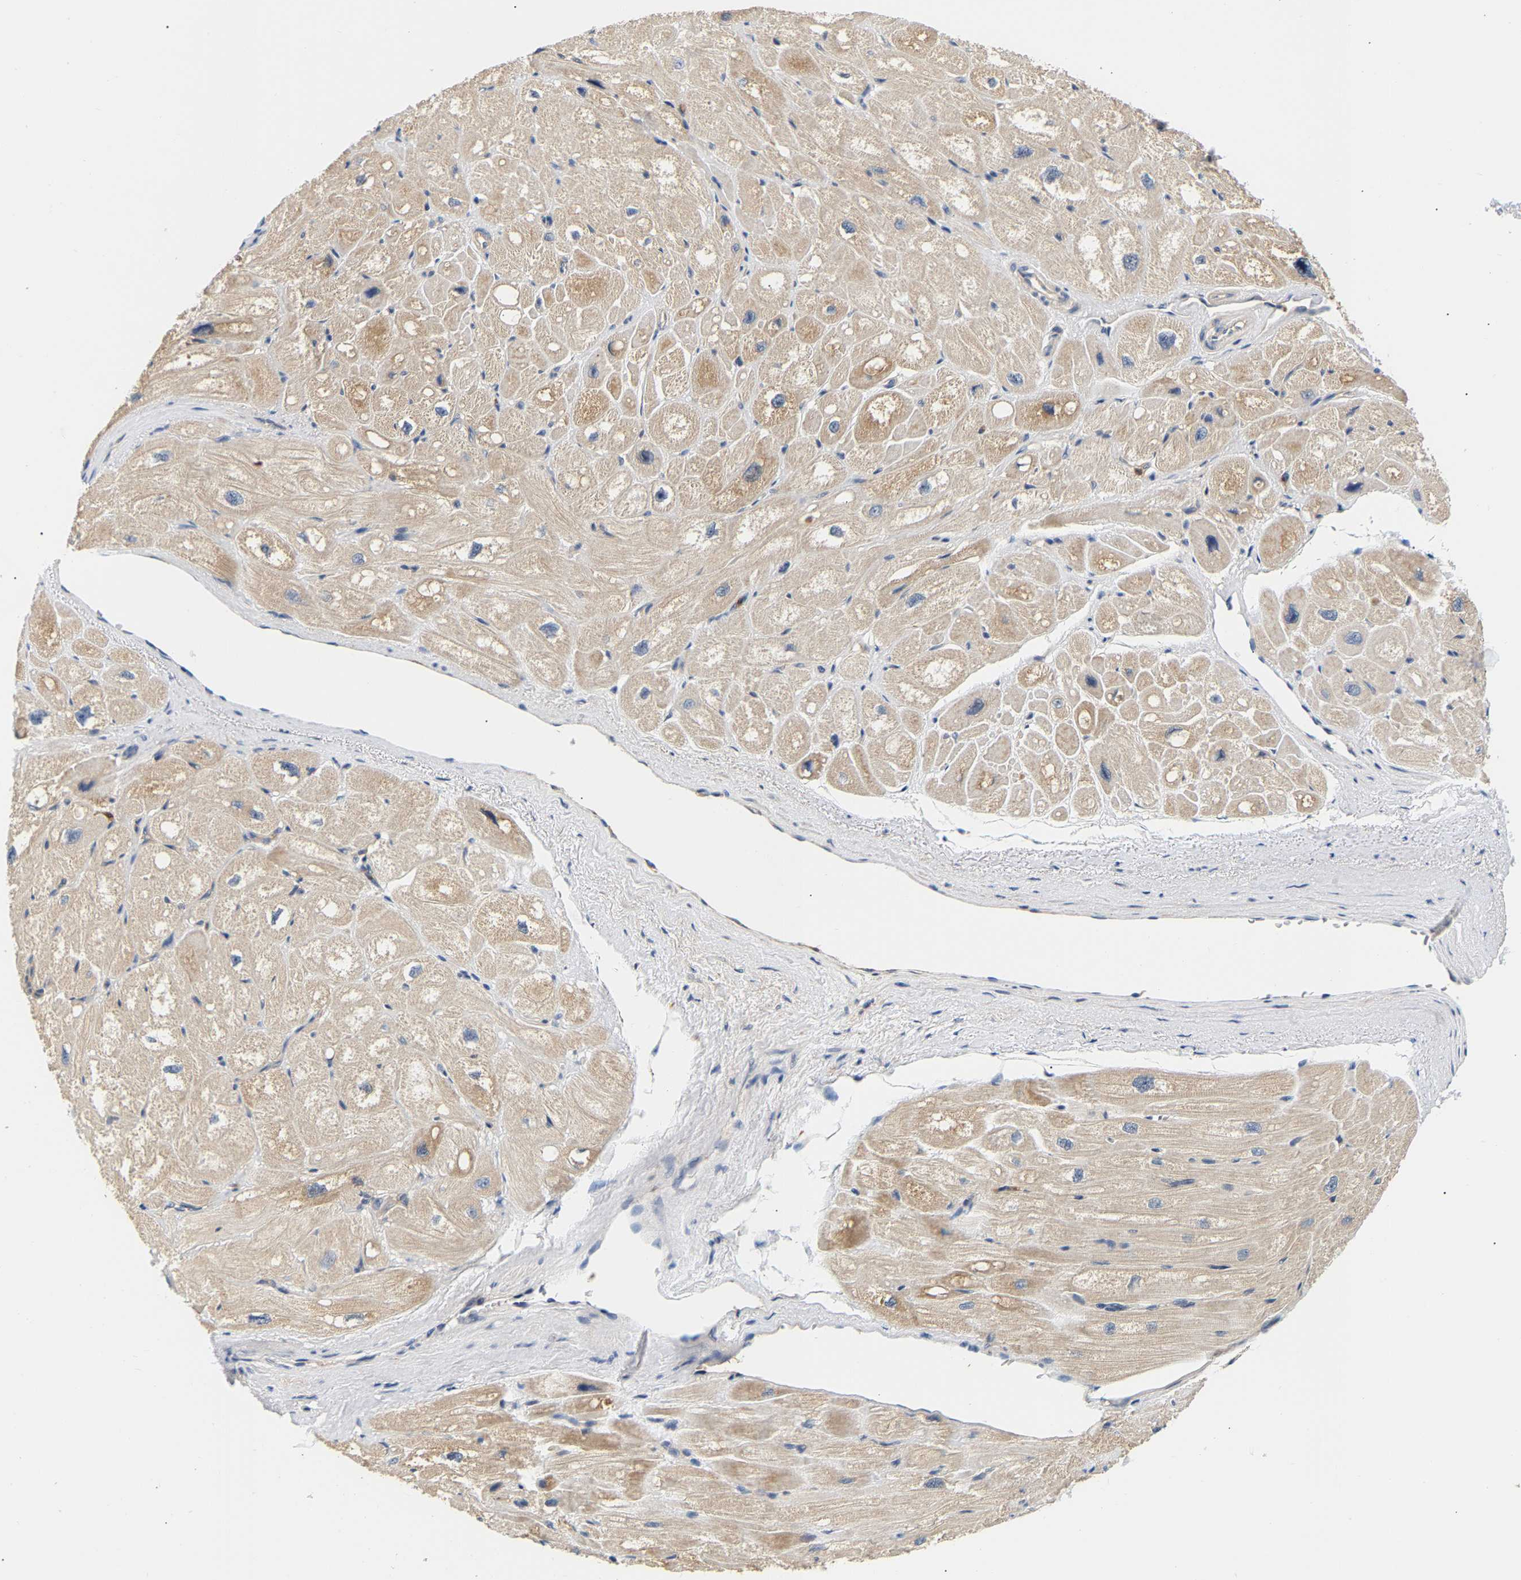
{"staining": {"intensity": "weak", "quantity": ">75%", "location": "cytoplasmic/membranous"}, "tissue": "heart muscle", "cell_type": "Cardiomyocytes", "image_type": "normal", "snomed": [{"axis": "morphology", "description": "Normal tissue, NOS"}, {"axis": "topography", "description": "Heart"}], "caption": "Immunohistochemical staining of unremarkable heart muscle reveals >75% levels of weak cytoplasmic/membranous protein staining in approximately >75% of cardiomyocytes.", "gene": "PPID", "patient": {"sex": "male", "age": 49}}